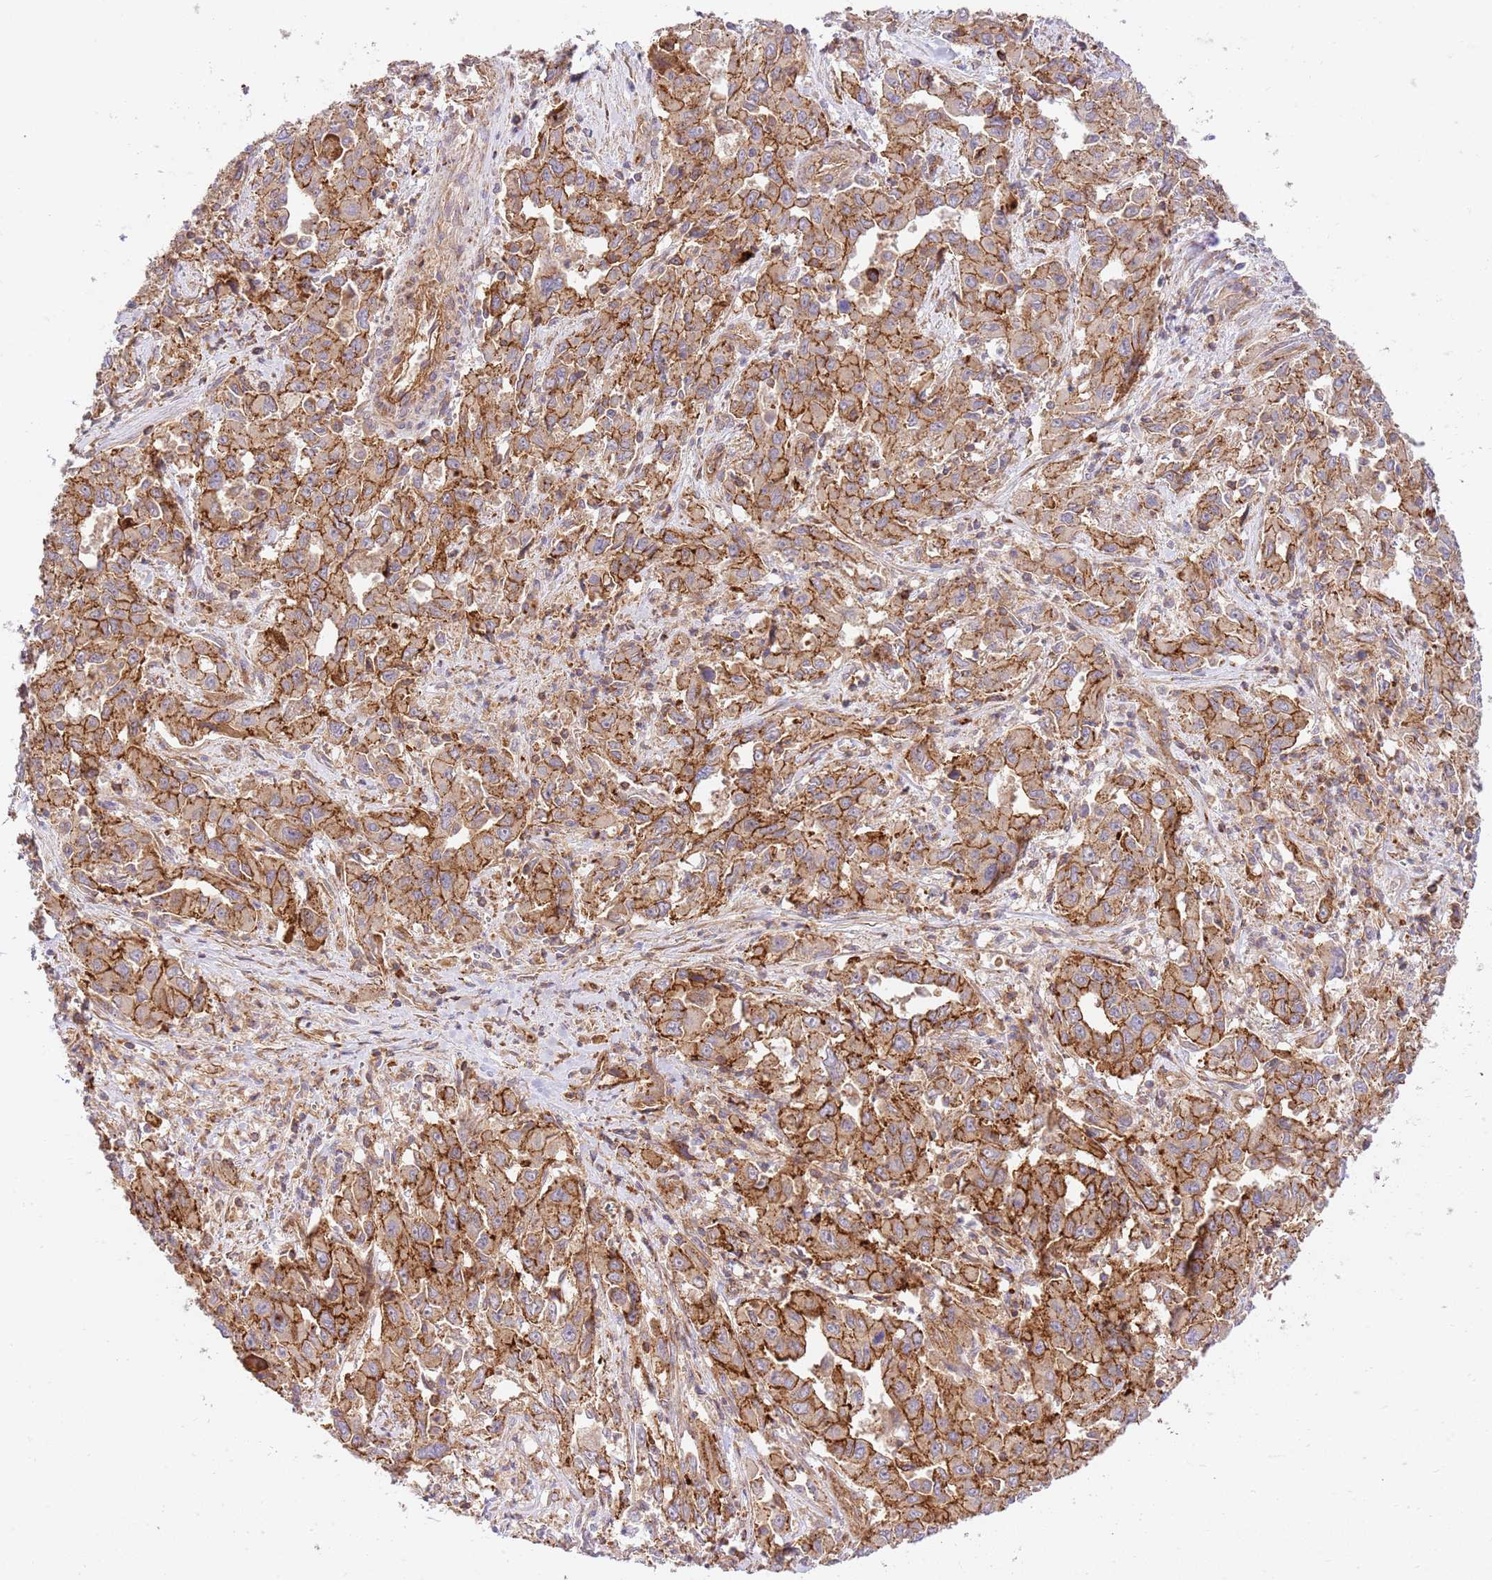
{"staining": {"intensity": "strong", "quantity": ">75%", "location": "cytoplasmic/membranous"}, "tissue": "liver cancer", "cell_type": "Tumor cells", "image_type": "cancer", "snomed": [{"axis": "morphology", "description": "Carcinoma, Hepatocellular, NOS"}, {"axis": "topography", "description": "Liver"}], "caption": "This is a micrograph of IHC staining of liver cancer, which shows strong positivity in the cytoplasmic/membranous of tumor cells.", "gene": "EFCAB8", "patient": {"sex": "male", "age": 63}}